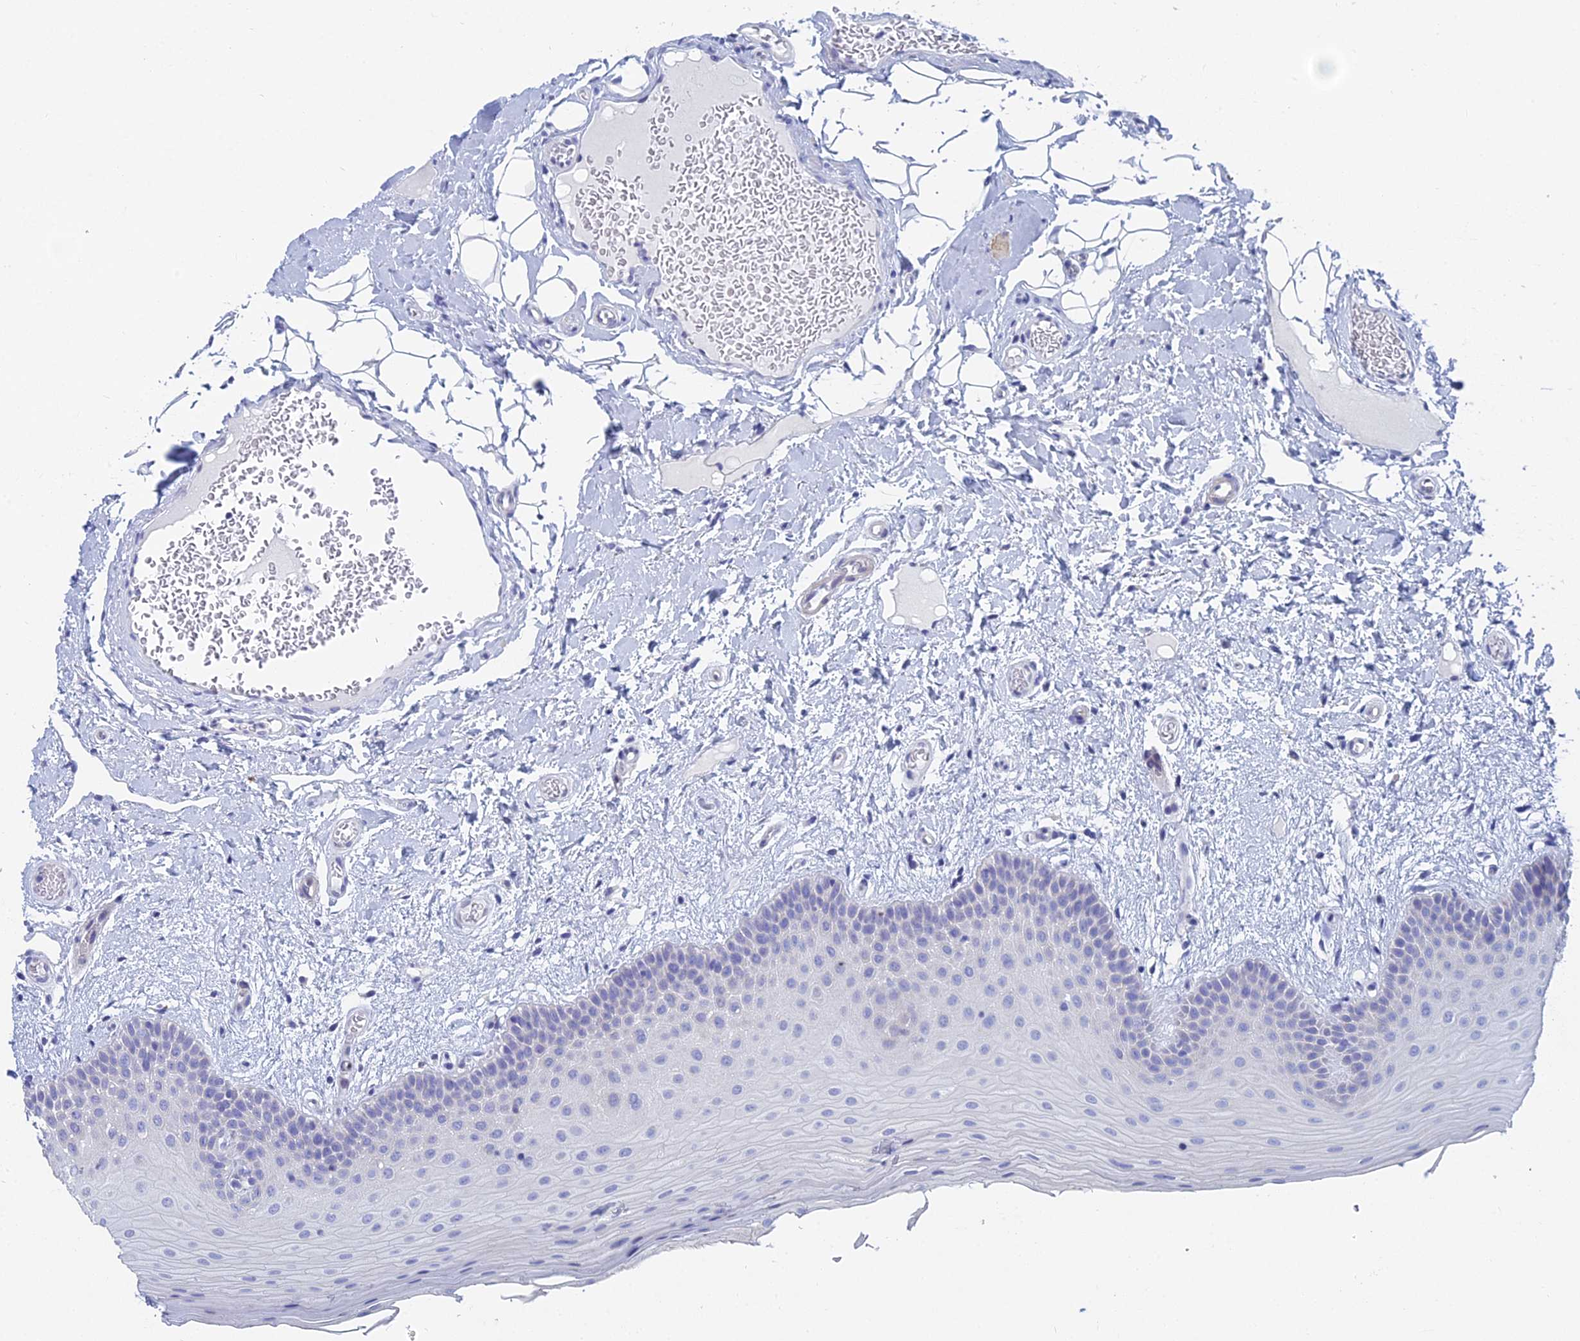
{"staining": {"intensity": "negative", "quantity": "none", "location": "none"}, "tissue": "oral mucosa", "cell_type": "Squamous epithelial cells", "image_type": "normal", "snomed": [{"axis": "morphology", "description": "Normal tissue, NOS"}, {"axis": "topography", "description": "Oral tissue"}, {"axis": "topography", "description": "Tounge, NOS"}], "caption": "IHC photomicrograph of benign oral mucosa: human oral mucosa stained with DAB (3,3'-diaminobenzidine) exhibits no significant protein positivity in squamous epithelial cells. Brightfield microscopy of immunohistochemistry (IHC) stained with DAB (brown) and hematoxylin (blue), captured at high magnification.", "gene": "ACSM1", "patient": {"sex": "male", "age": 47}}